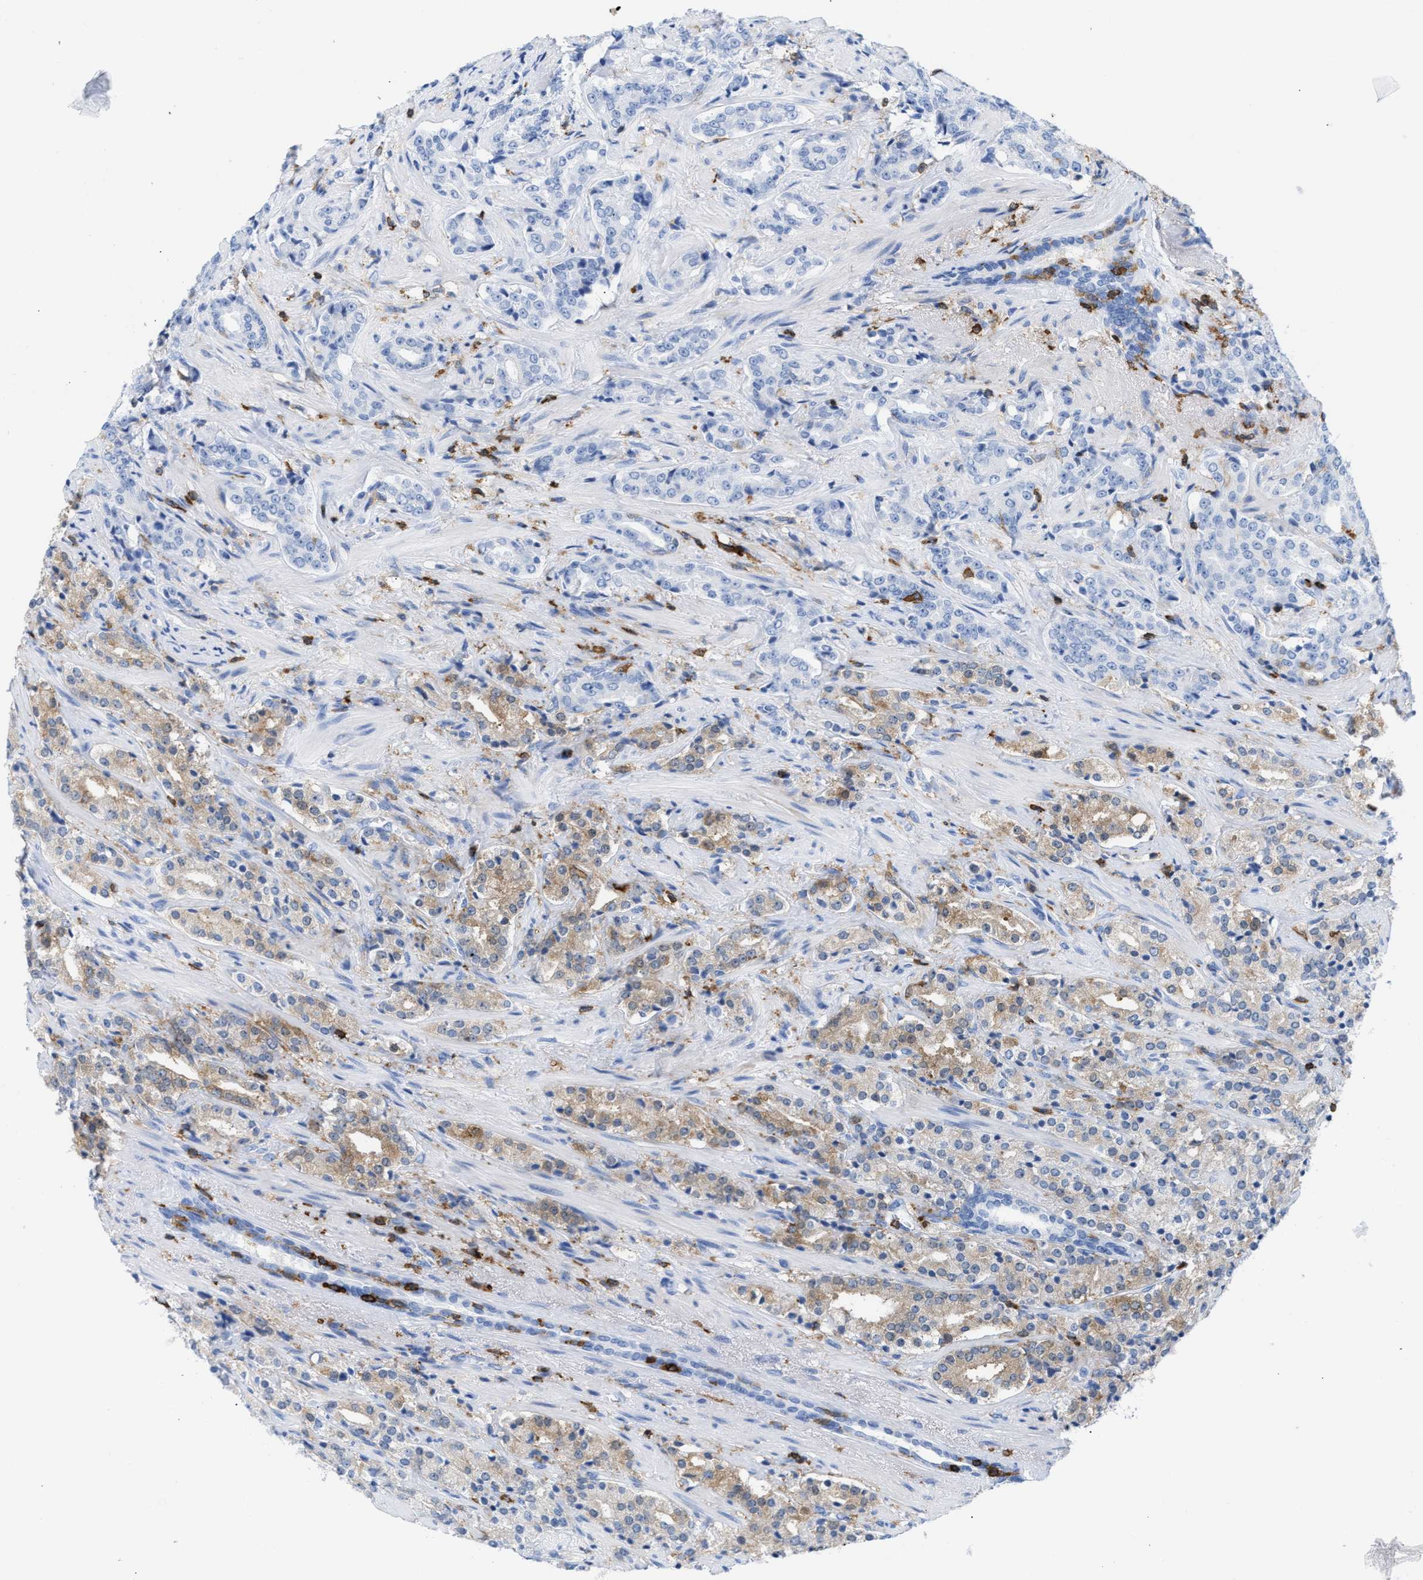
{"staining": {"intensity": "weak", "quantity": "25%-75%", "location": "cytoplasmic/membranous"}, "tissue": "prostate cancer", "cell_type": "Tumor cells", "image_type": "cancer", "snomed": [{"axis": "morphology", "description": "Adenocarcinoma, High grade"}, {"axis": "topography", "description": "Prostate"}], "caption": "Tumor cells demonstrate weak cytoplasmic/membranous positivity in approximately 25%-75% of cells in prostate high-grade adenocarcinoma. The staining was performed using DAB to visualize the protein expression in brown, while the nuclei were stained in blue with hematoxylin (Magnification: 20x).", "gene": "LCP1", "patient": {"sex": "male", "age": 71}}